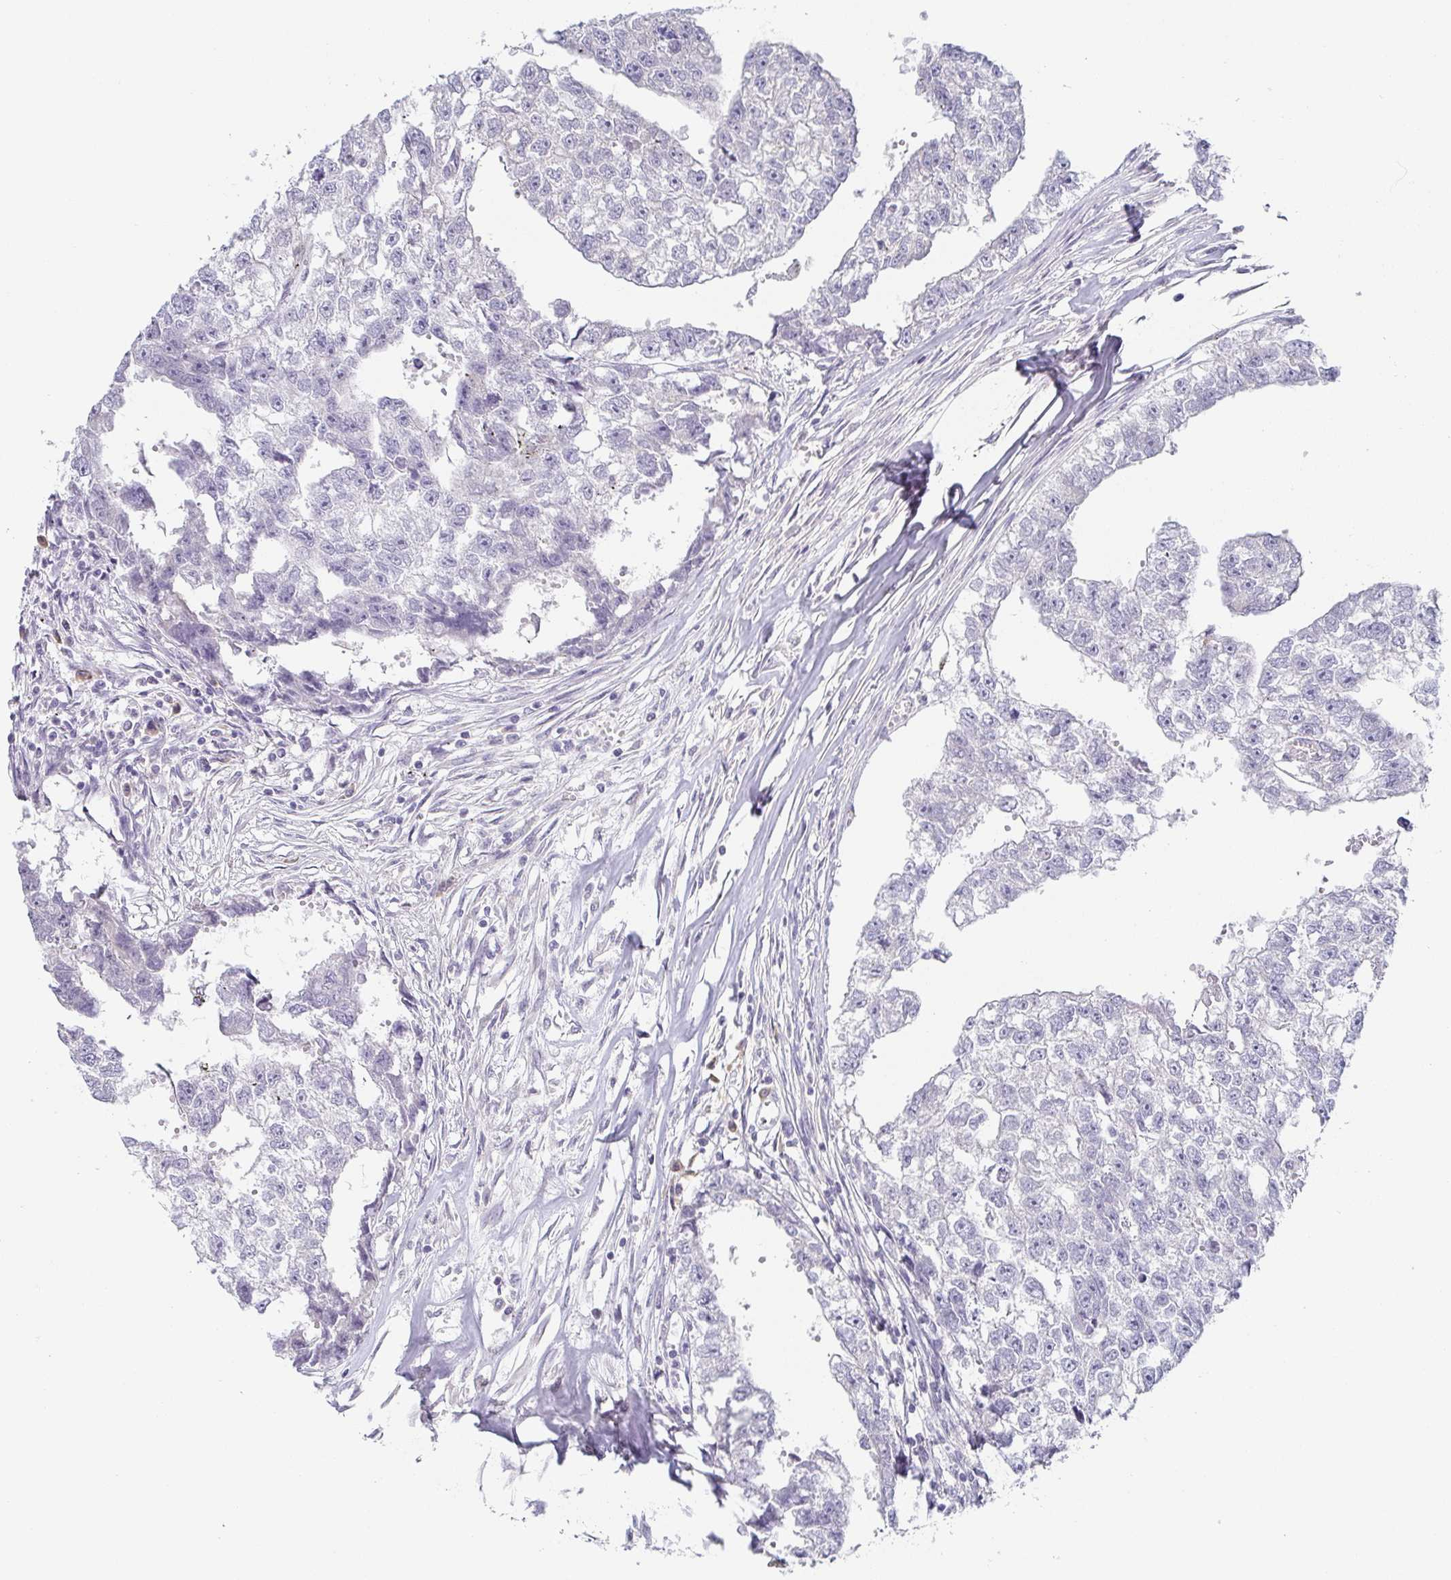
{"staining": {"intensity": "negative", "quantity": "none", "location": "none"}, "tissue": "testis cancer", "cell_type": "Tumor cells", "image_type": "cancer", "snomed": [{"axis": "morphology", "description": "Carcinoma, Embryonal, NOS"}, {"axis": "morphology", "description": "Teratoma, malignant, NOS"}, {"axis": "topography", "description": "Testis"}], "caption": "DAB (3,3'-diaminobenzidine) immunohistochemical staining of human testis cancer (teratoma (malignant)) exhibits no significant positivity in tumor cells.", "gene": "PRR27", "patient": {"sex": "male", "age": 44}}